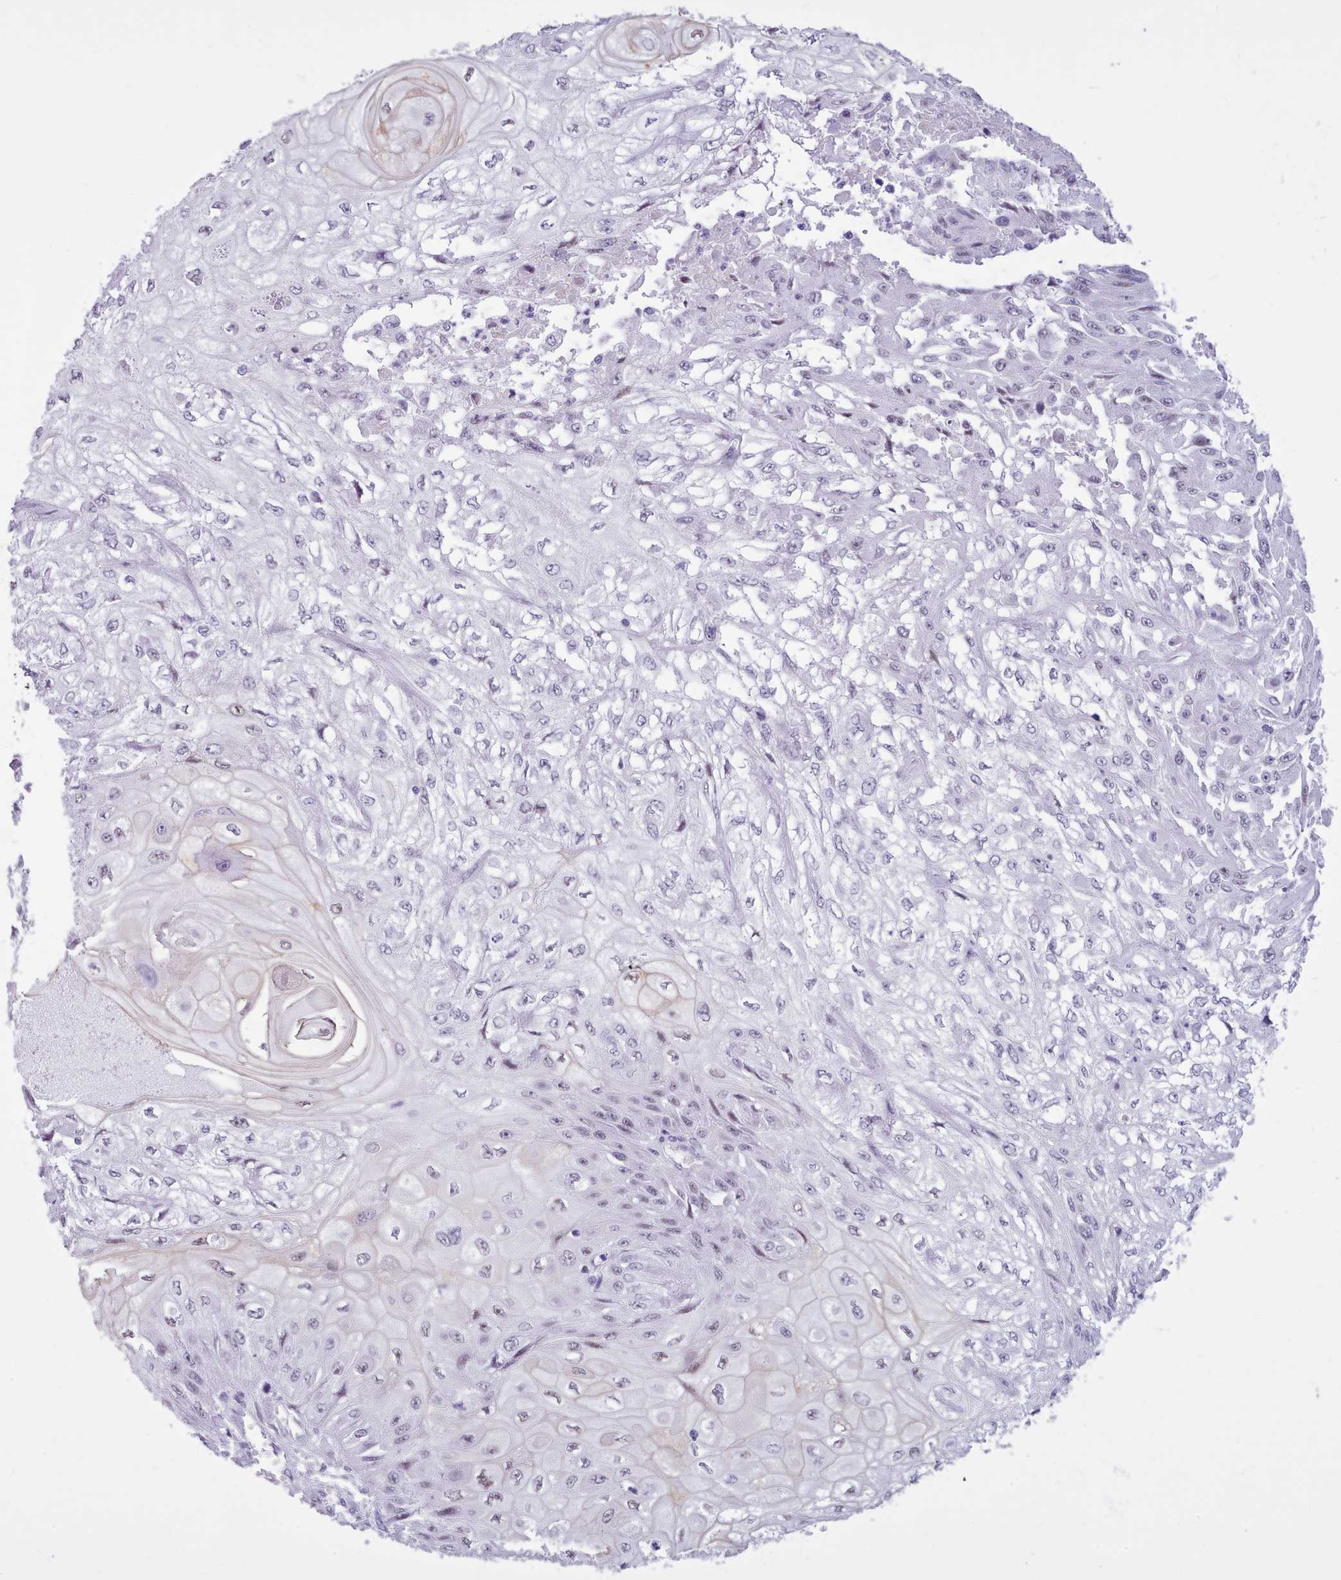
{"staining": {"intensity": "weak", "quantity": "<25%", "location": "nuclear"}, "tissue": "skin cancer", "cell_type": "Tumor cells", "image_type": "cancer", "snomed": [{"axis": "morphology", "description": "Squamous cell carcinoma, NOS"}, {"axis": "morphology", "description": "Squamous cell carcinoma, metastatic, NOS"}, {"axis": "topography", "description": "Skin"}, {"axis": "topography", "description": "Lymph node"}], "caption": "Immunohistochemical staining of human skin cancer exhibits no significant staining in tumor cells. (Stains: DAB (3,3'-diaminobenzidine) IHC with hematoxylin counter stain, Microscopy: brightfield microscopy at high magnification).", "gene": "FBXO48", "patient": {"sex": "male", "age": 75}}